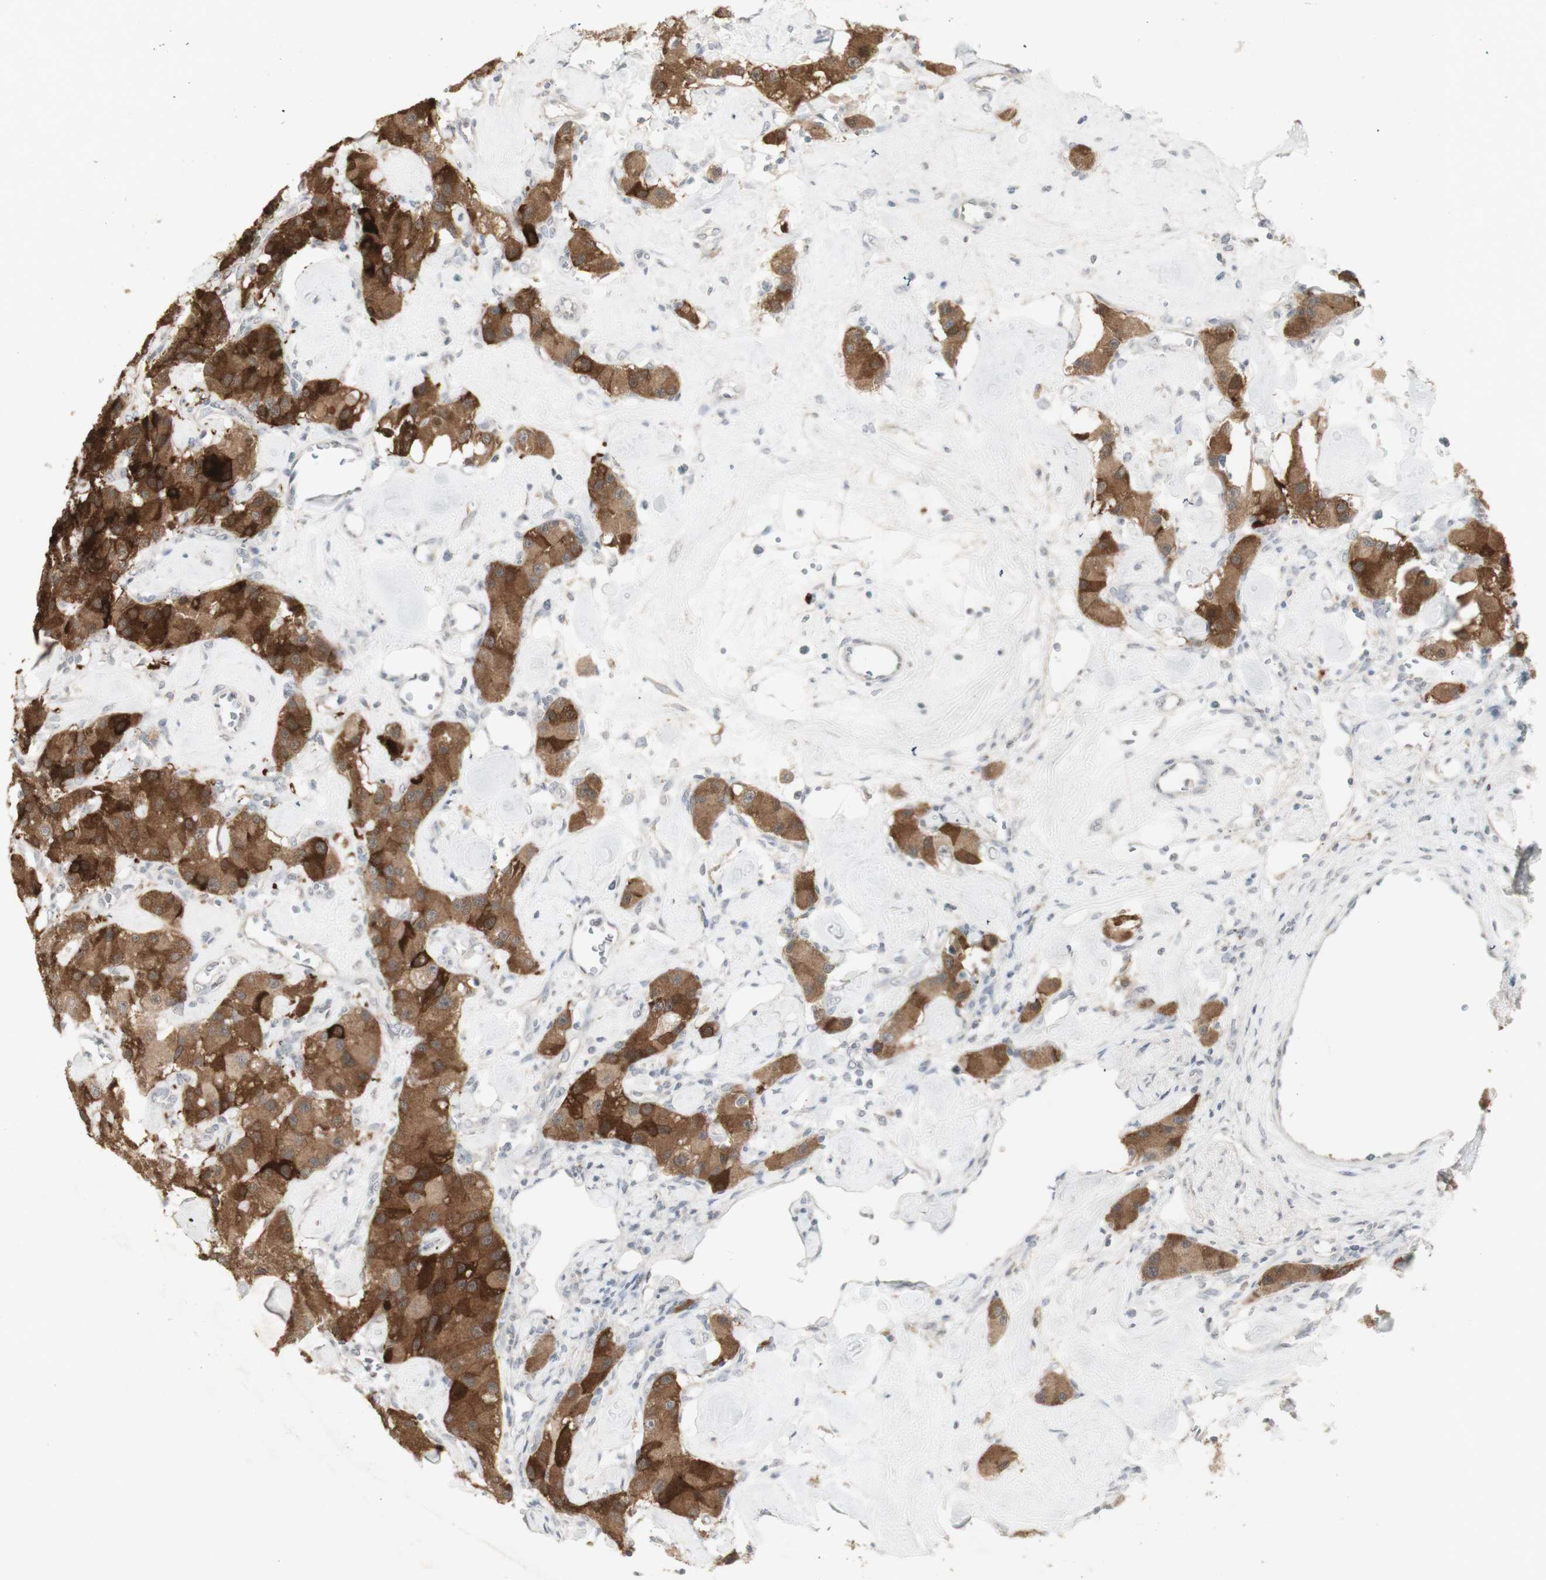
{"staining": {"intensity": "strong", "quantity": ">75%", "location": "cytoplasmic/membranous"}, "tissue": "carcinoid", "cell_type": "Tumor cells", "image_type": "cancer", "snomed": [{"axis": "morphology", "description": "Carcinoid, malignant, NOS"}, {"axis": "topography", "description": "Pancreas"}], "caption": "This is a photomicrograph of immunohistochemistry (IHC) staining of carcinoid, which shows strong staining in the cytoplasmic/membranous of tumor cells.", "gene": "C1orf116", "patient": {"sex": "male", "age": 41}}